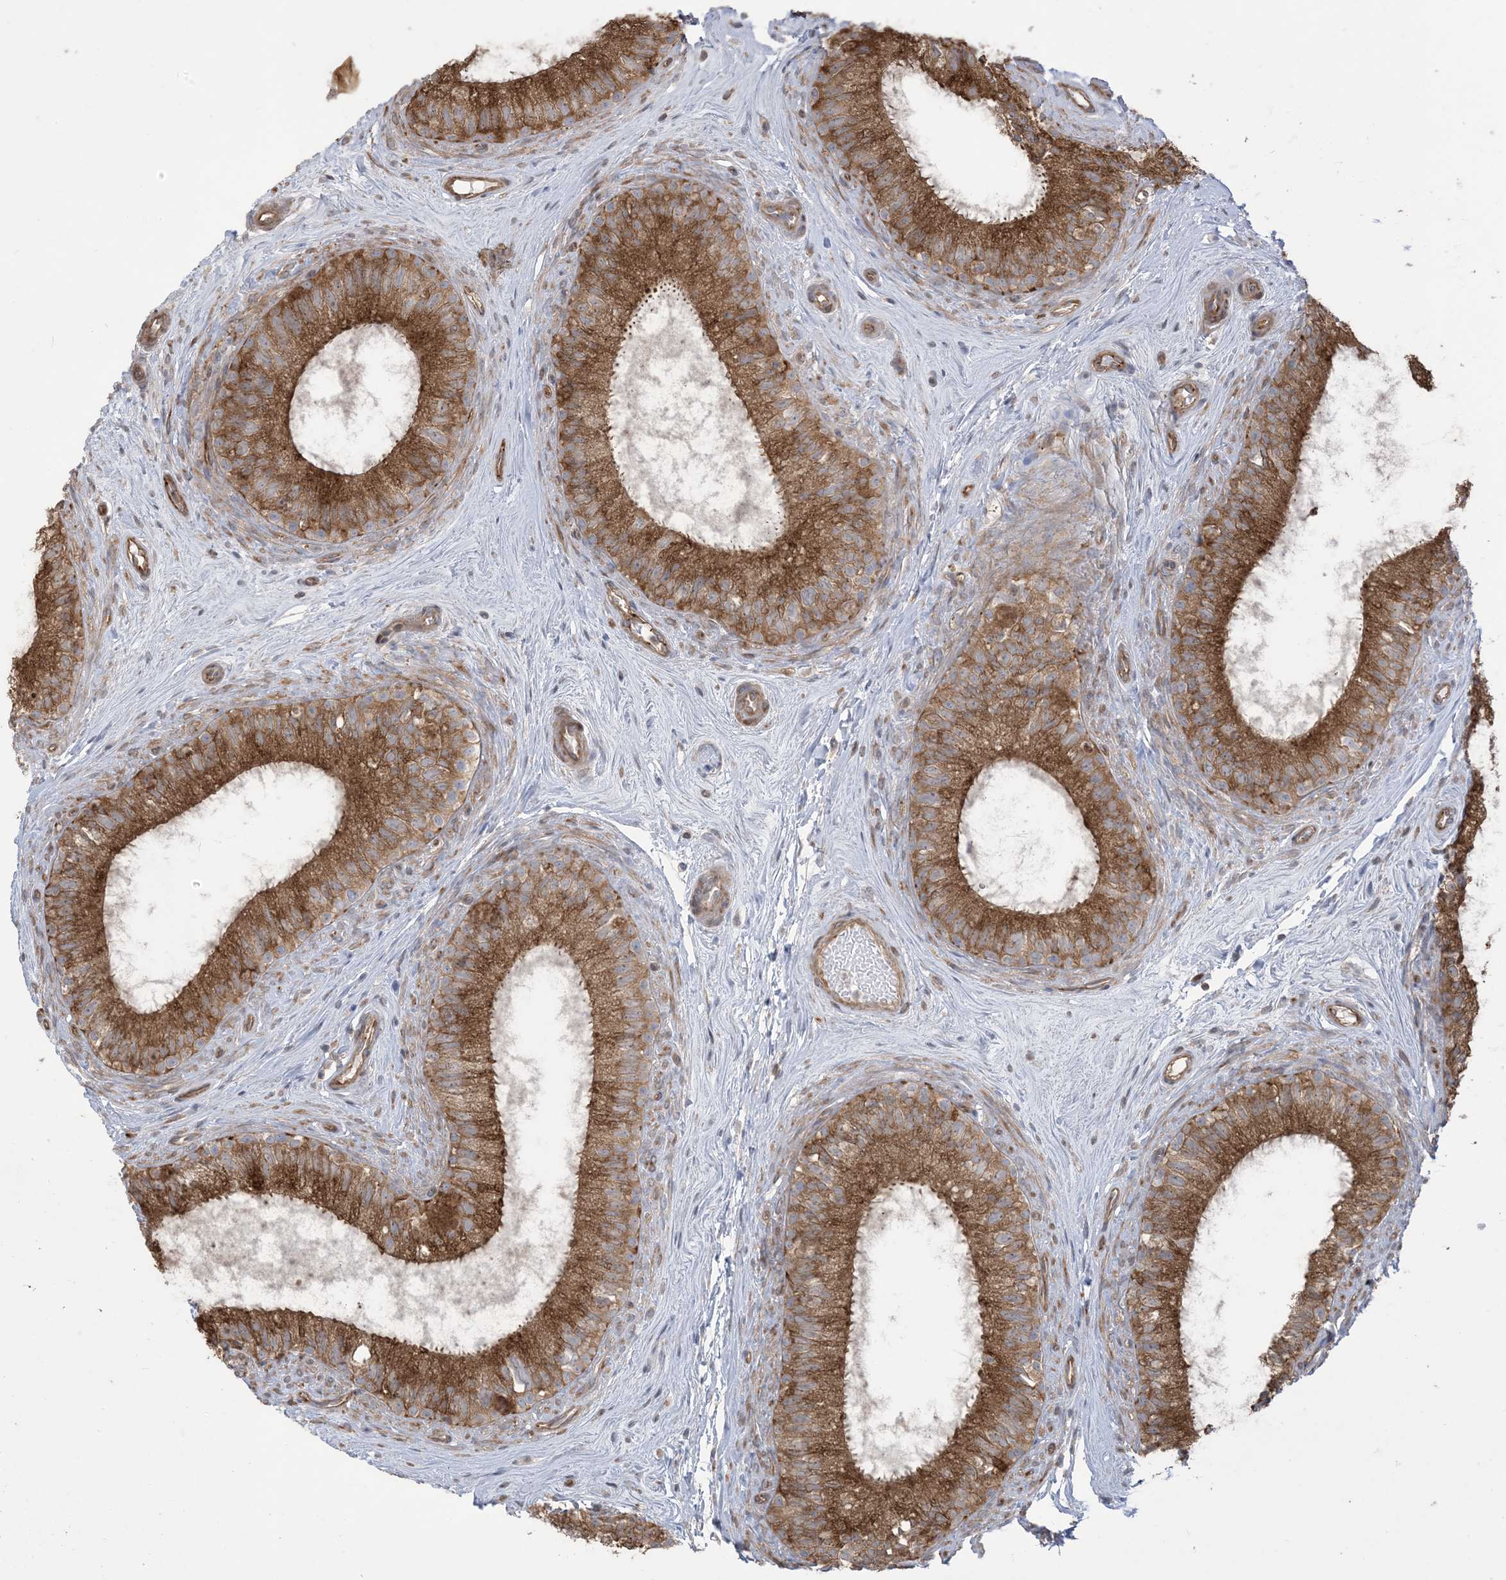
{"staining": {"intensity": "strong", "quantity": ">75%", "location": "cytoplasmic/membranous"}, "tissue": "epididymis", "cell_type": "Glandular cells", "image_type": "normal", "snomed": [{"axis": "morphology", "description": "Normal tissue, NOS"}, {"axis": "topography", "description": "Epididymis"}], "caption": "DAB immunohistochemical staining of normal human epididymis reveals strong cytoplasmic/membranous protein expression in approximately >75% of glandular cells. The protein is shown in brown color, while the nuclei are stained blue.", "gene": "KLHL18", "patient": {"sex": "male", "age": 71}}